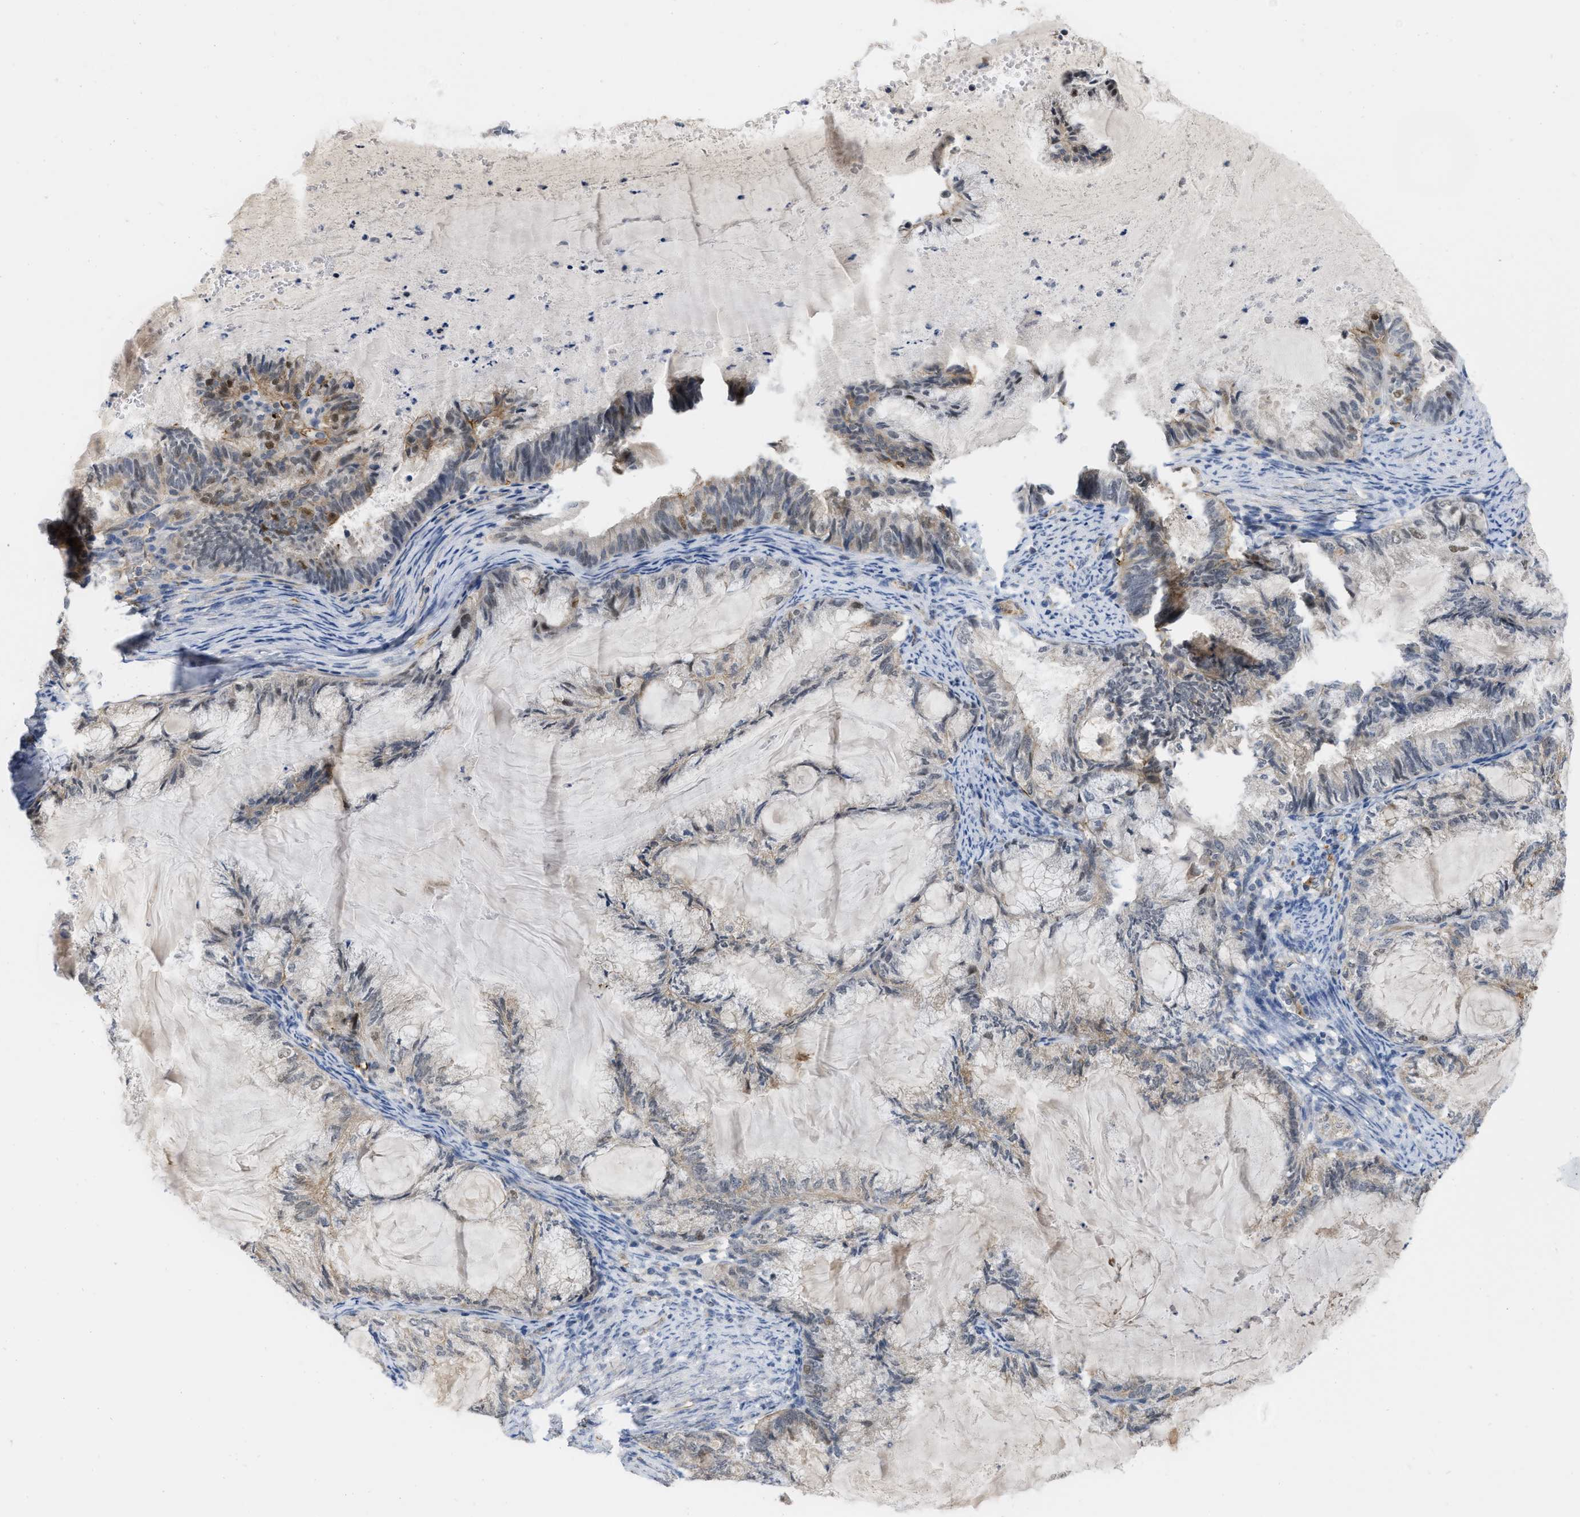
{"staining": {"intensity": "moderate", "quantity": "<25%", "location": "cytoplasmic/membranous,nuclear"}, "tissue": "endometrial cancer", "cell_type": "Tumor cells", "image_type": "cancer", "snomed": [{"axis": "morphology", "description": "Adenocarcinoma, NOS"}, {"axis": "topography", "description": "Endometrium"}], "caption": "Human endometrial cancer stained with a protein marker demonstrates moderate staining in tumor cells.", "gene": "NAPEPLD", "patient": {"sex": "female", "age": 86}}